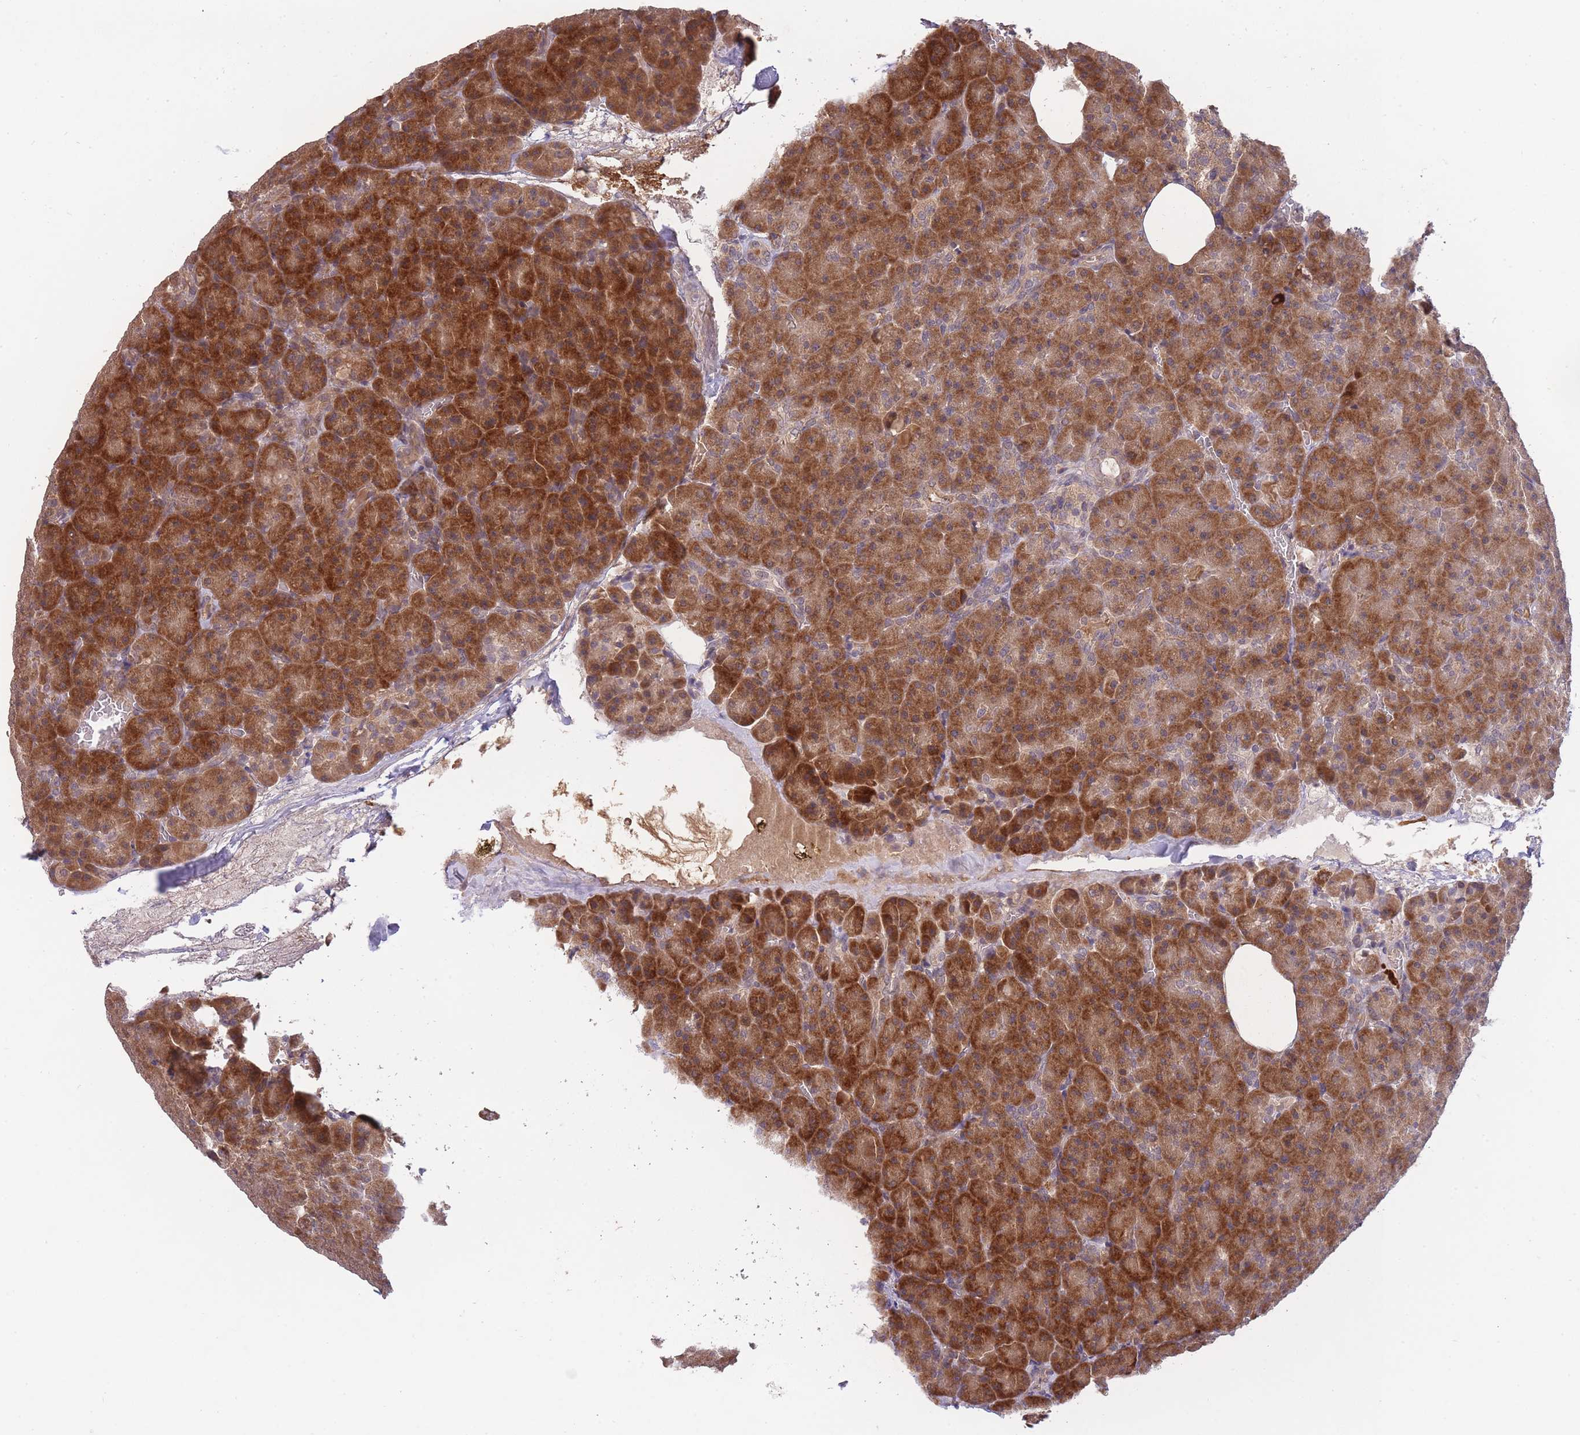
{"staining": {"intensity": "strong", "quantity": "25%-75%", "location": "cytoplasmic/membranous"}, "tissue": "pancreas", "cell_type": "Exocrine glandular cells", "image_type": "normal", "snomed": [{"axis": "morphology", "description": "Normal tissue, NOS"}, {"axis": "topography", "description": "Pancreas"}], "caption": "Approximately 25%-75% of exocrine glandular cells in normal human pancreas exhibit strong cytoplasmic/membranous protein positivity as visualized by brown immunohistochemical staining.", "gene": "SMC6", "patient": {"sex": "female", "age": 74}}